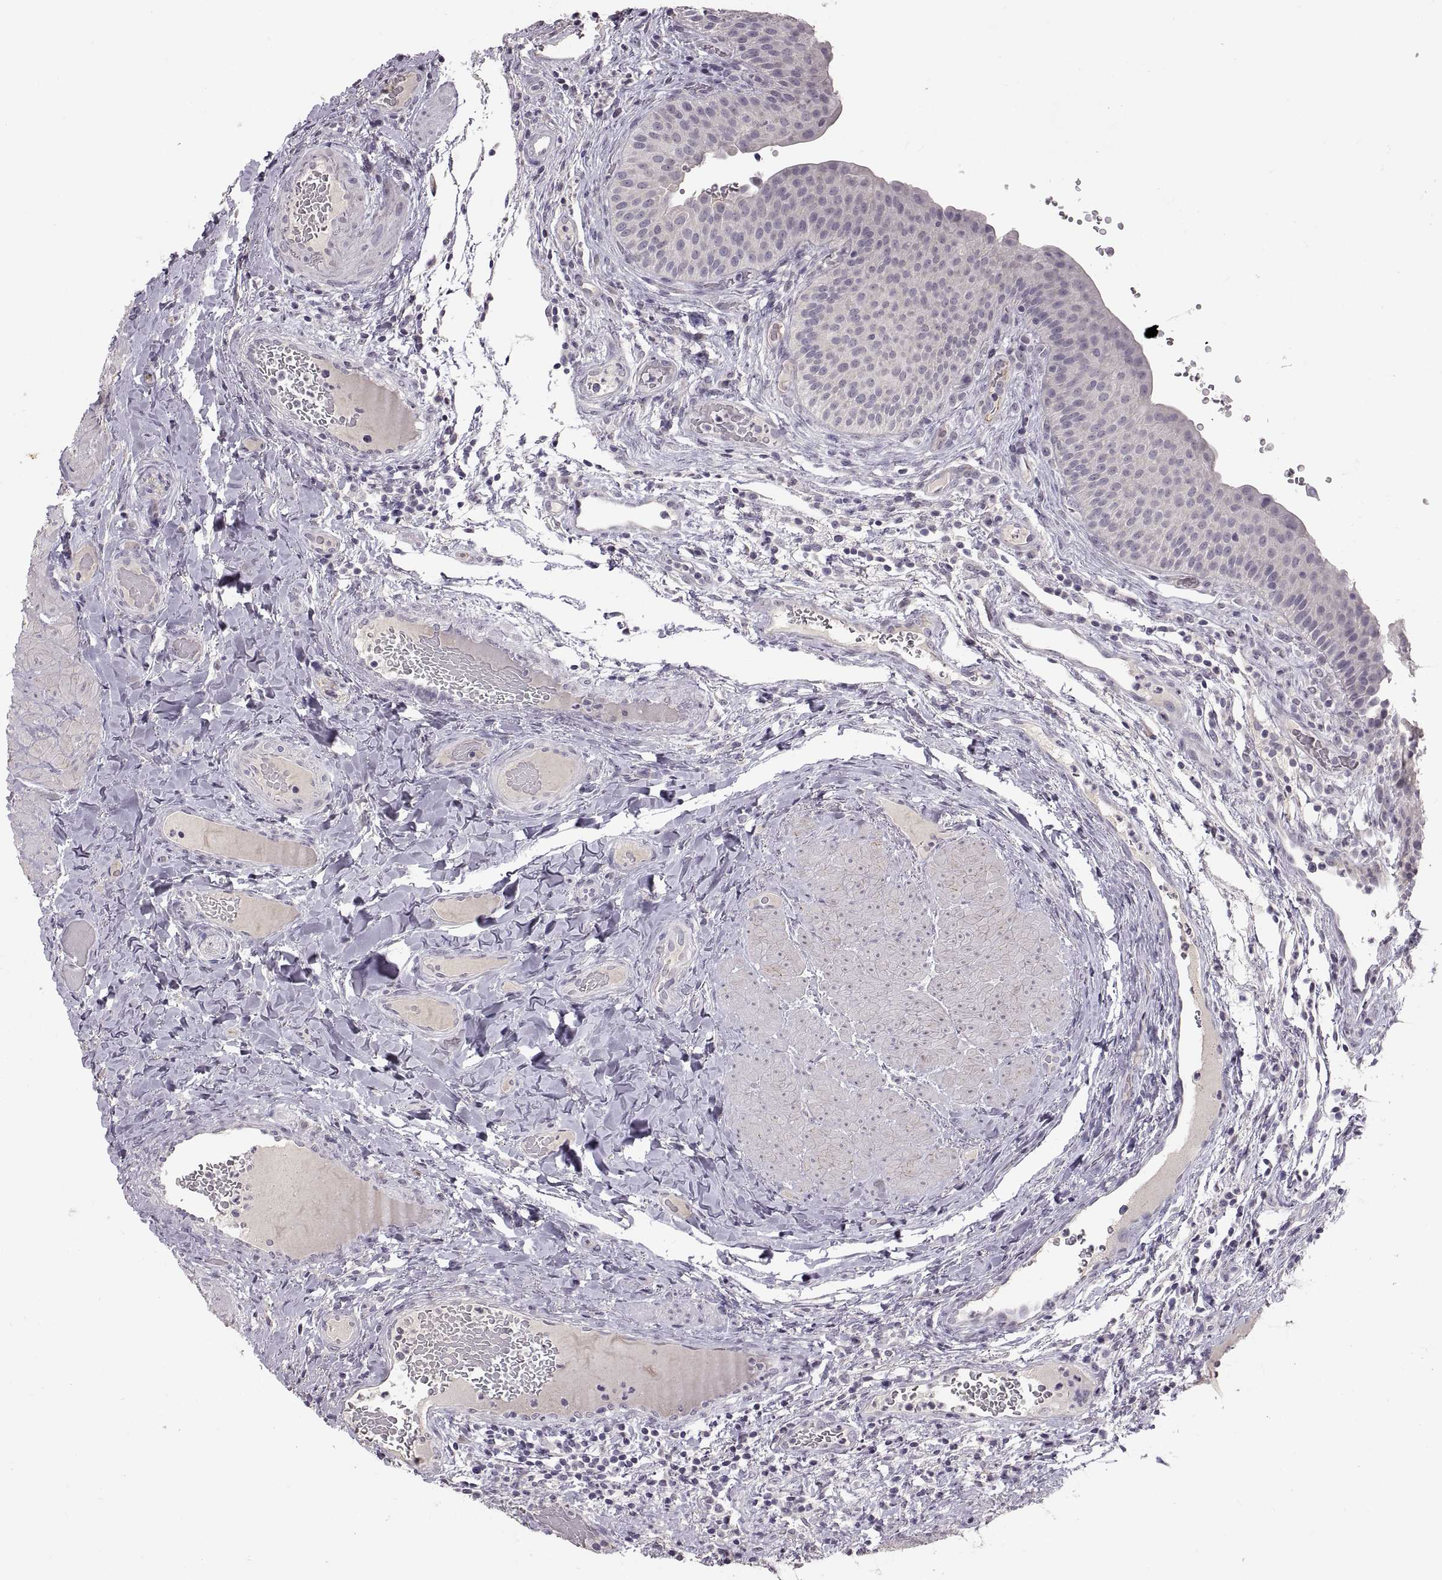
{"staining": {"intensity": "negative", "quantity": "none", "location": "none"}, "tissue": "urinary bladder", "cell_type": "Urothelial cells", "image_type": "normal", "snomed": [{"axis": "morphology", "description": "Normal tissue, NOS"}, {"axis": "topography", "description": "Urinary bladder"}], "caption": "IHC histopathology image of normal urinary bladder: human urinary bladder stained with DAB displays no significant protein expression in urothelial cells. Nuclei are stained in blue.", "gene": "CDH2", "patient": {"sex": "male", "age": 66}}